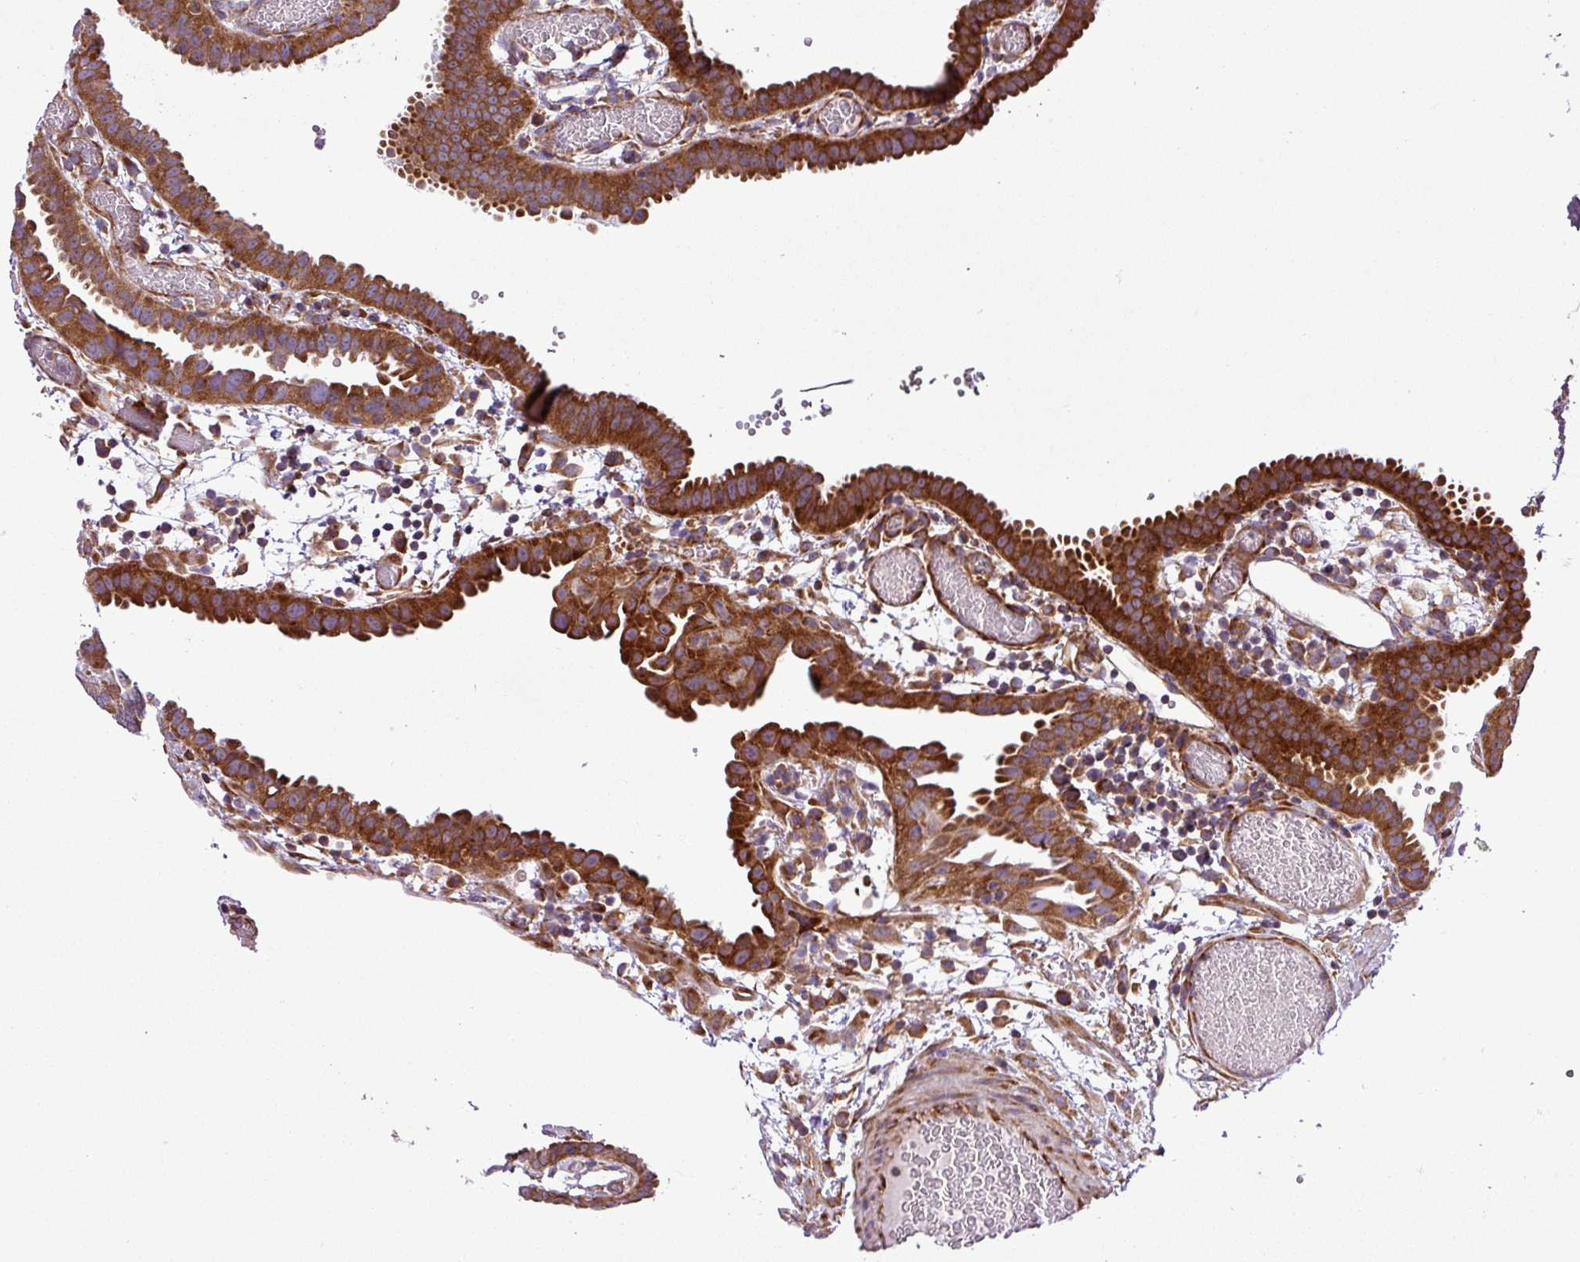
{"staining": {"intensity": "strong", "quantity": ">75%", "location": "cytoplasmic/membranous"}, "tissue": "fallopian tube", "cell_type": "Glandular cells", "image_type": "normal", "snomed": [{"axis": "morphology", "description": "Normal tissue, NOS"}, {"axis": "topography", "description": "Fallopian tube"}], "caption": "Brown immunohistochemical staining in normal human fallopian tube exhibits strong cytoplasmic/membranous staining in about >75% of glandular cells.", "gene": "RPL13", "patient": {"sex": "female", "age": 37}}